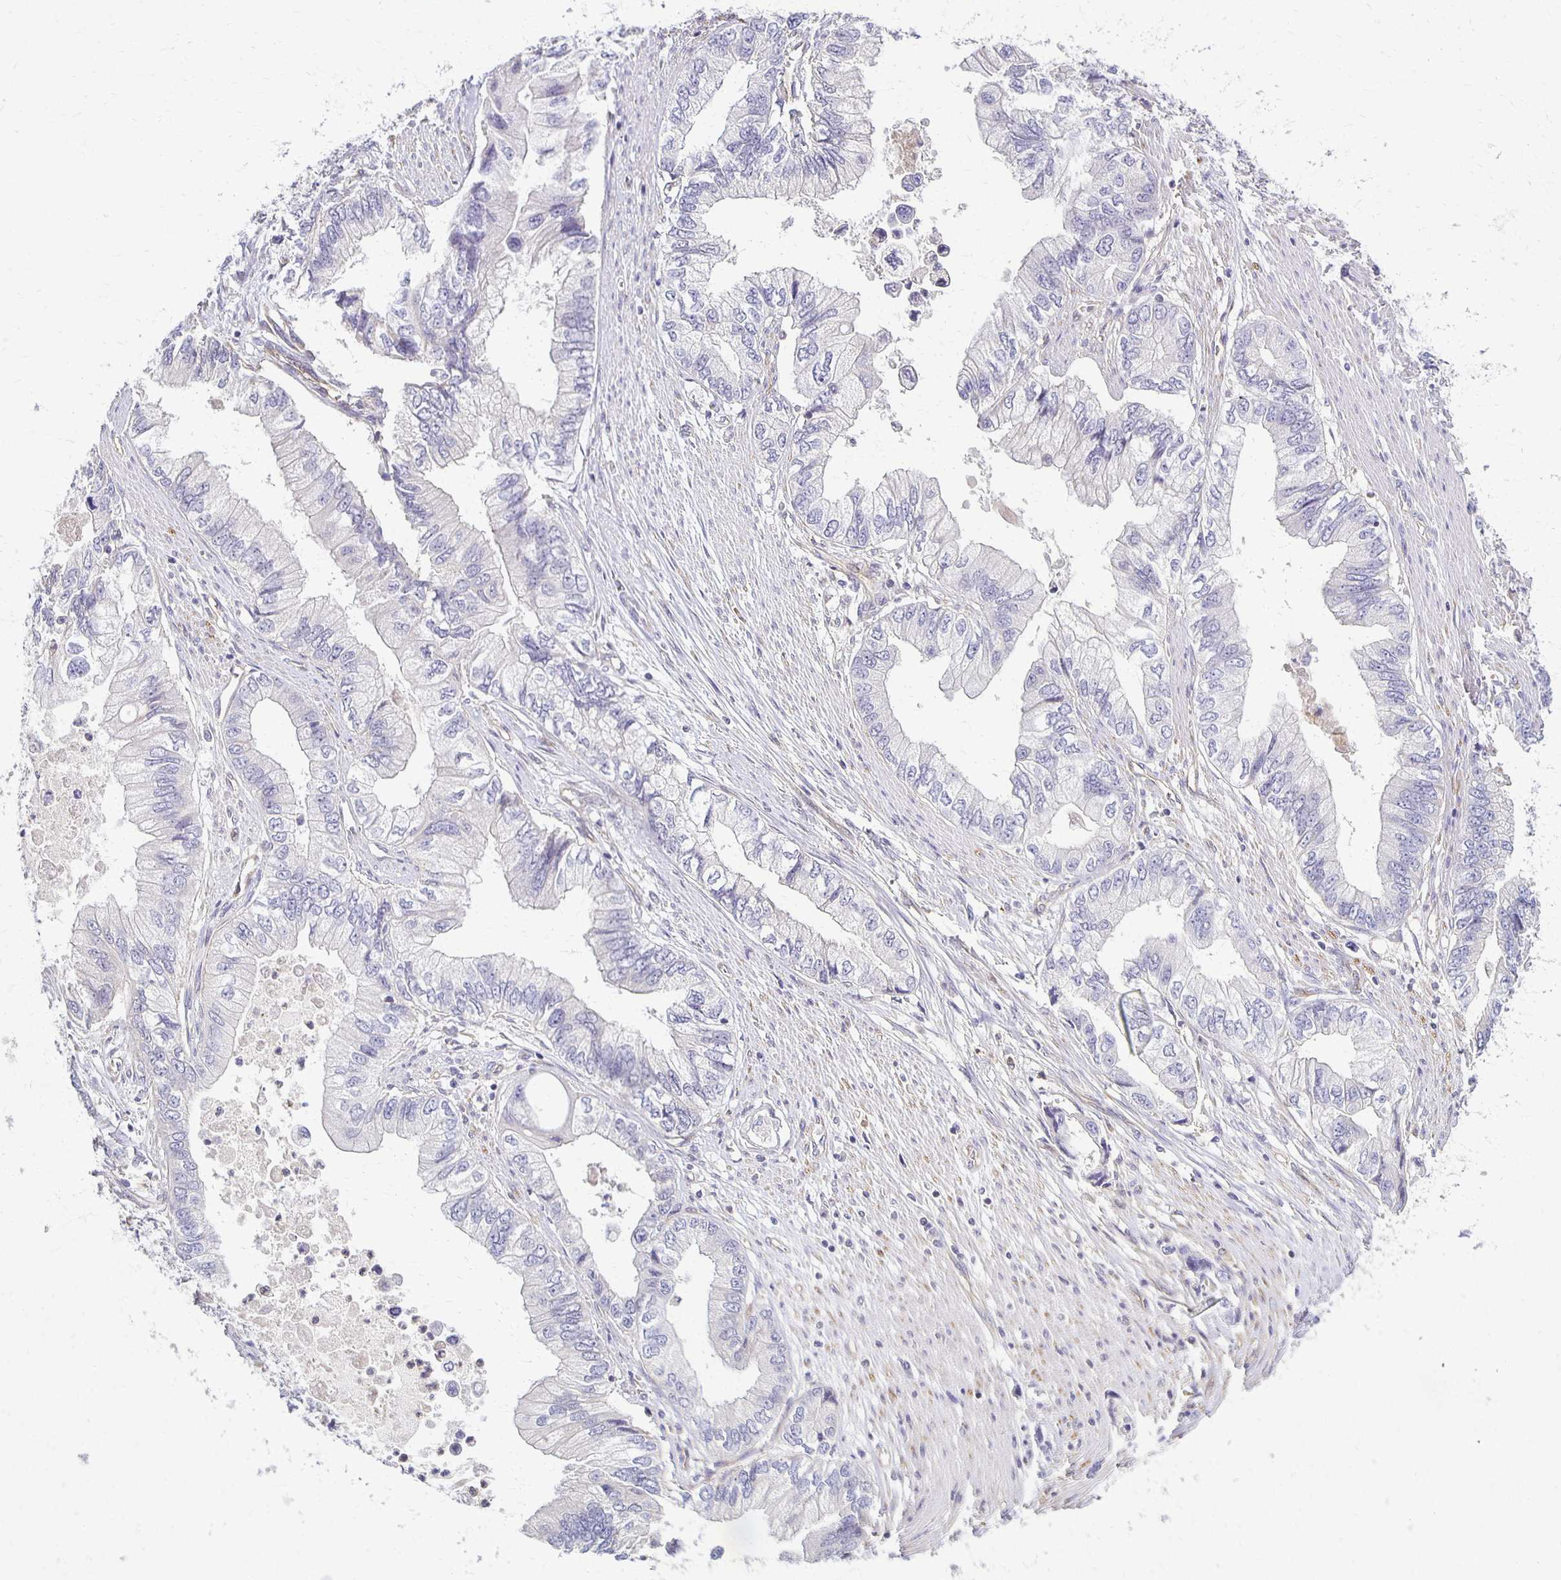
{"staining": {"intensity": "negative", "quantity": "none", "location": "none"}, "tissue": "stomach cancer", "cell_type": "Tumor cells", "image_type": "cancer", "snomed": [{"axis": "morphology", "description": "Adenocarcinoma, NOS"}, {"axis": "topography", "description": "Pancreas"}, {"axis": "topography", "description": "Stomach, upper"}], "caption": "The image exhibits no staining of tumor cells in stomach cancer.", "gene": "GPX4", "patient": {"sex": "male", "age": 77}}